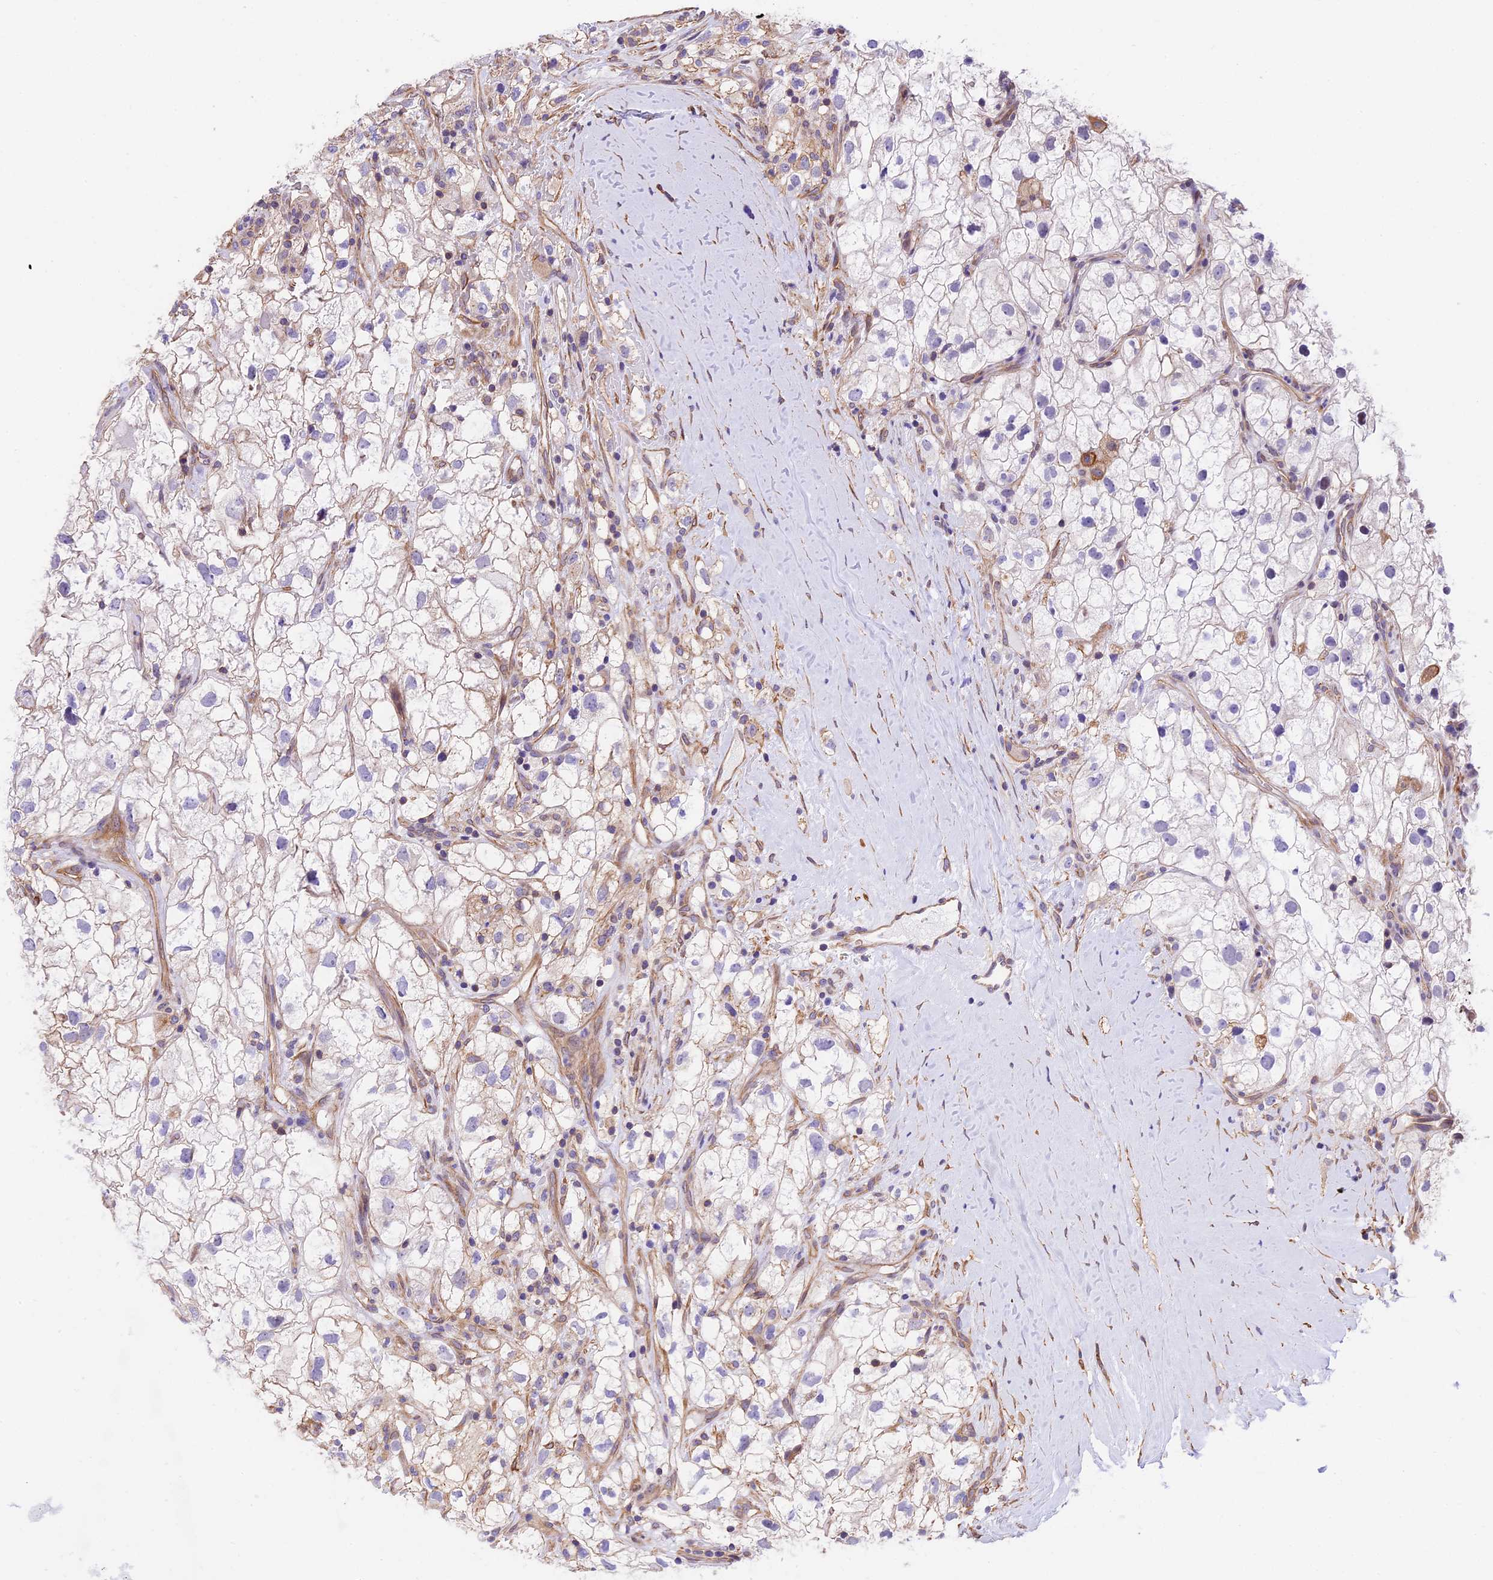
{"staining": {"intensity": "negative", "quantity": "none", "location": "none"}, "tissue": "renal cancer", "cell_type": "Tumor cells", "image_type": "cancer", "snomed": [{"axis": "morphology", "description": "Adenocarcinoma, NOS"}, {"axis": "topography", "description": "Kidney"}], "caption": "Human renal cancer stained for a protein using immunohistochemistry (IHC) reveals no staining in tumor cells.", "gene": "R3HDM4", "patient": {"sex": "male", "age": 59}}